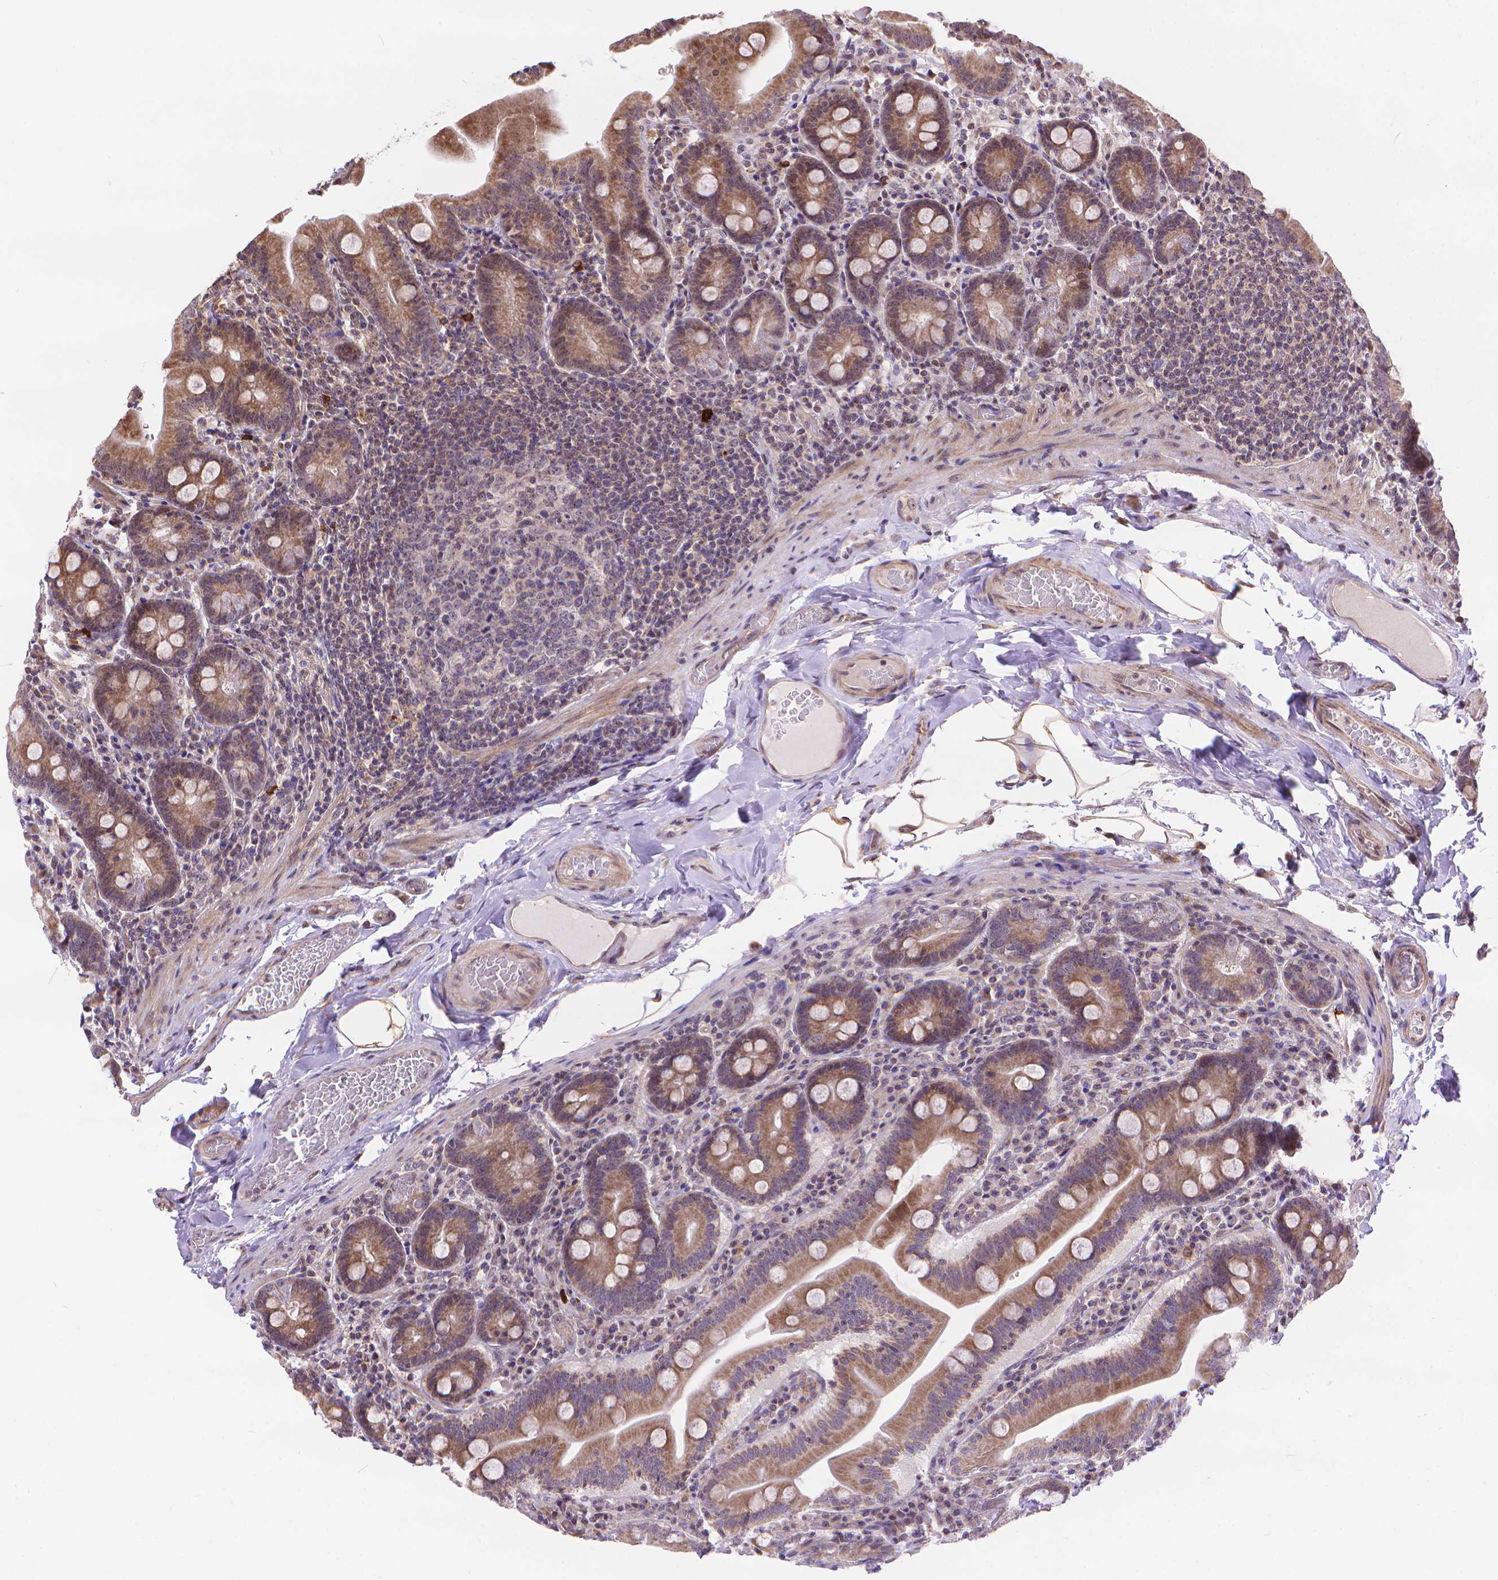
{"staining": {"intensity": "moderate", "quantity": ">75%", "location": "cytoplasmic/membranous"}, "tissue": "small intestine", "cell_type": "Glandular cells", "image_type": "normal", "snomed": [{"axis": "morphology", "description": "Normal tissue, NOS"}, {"axis": "topography", "description": "Small intestine"}], "caption": "Protein staining of unremarkable small intestine reveals moderate cytoplasmic/membranous expression in about >75% of glandular cells.", "gene": "TMEM135", "patient": {"sex": "male", "age": 37}}